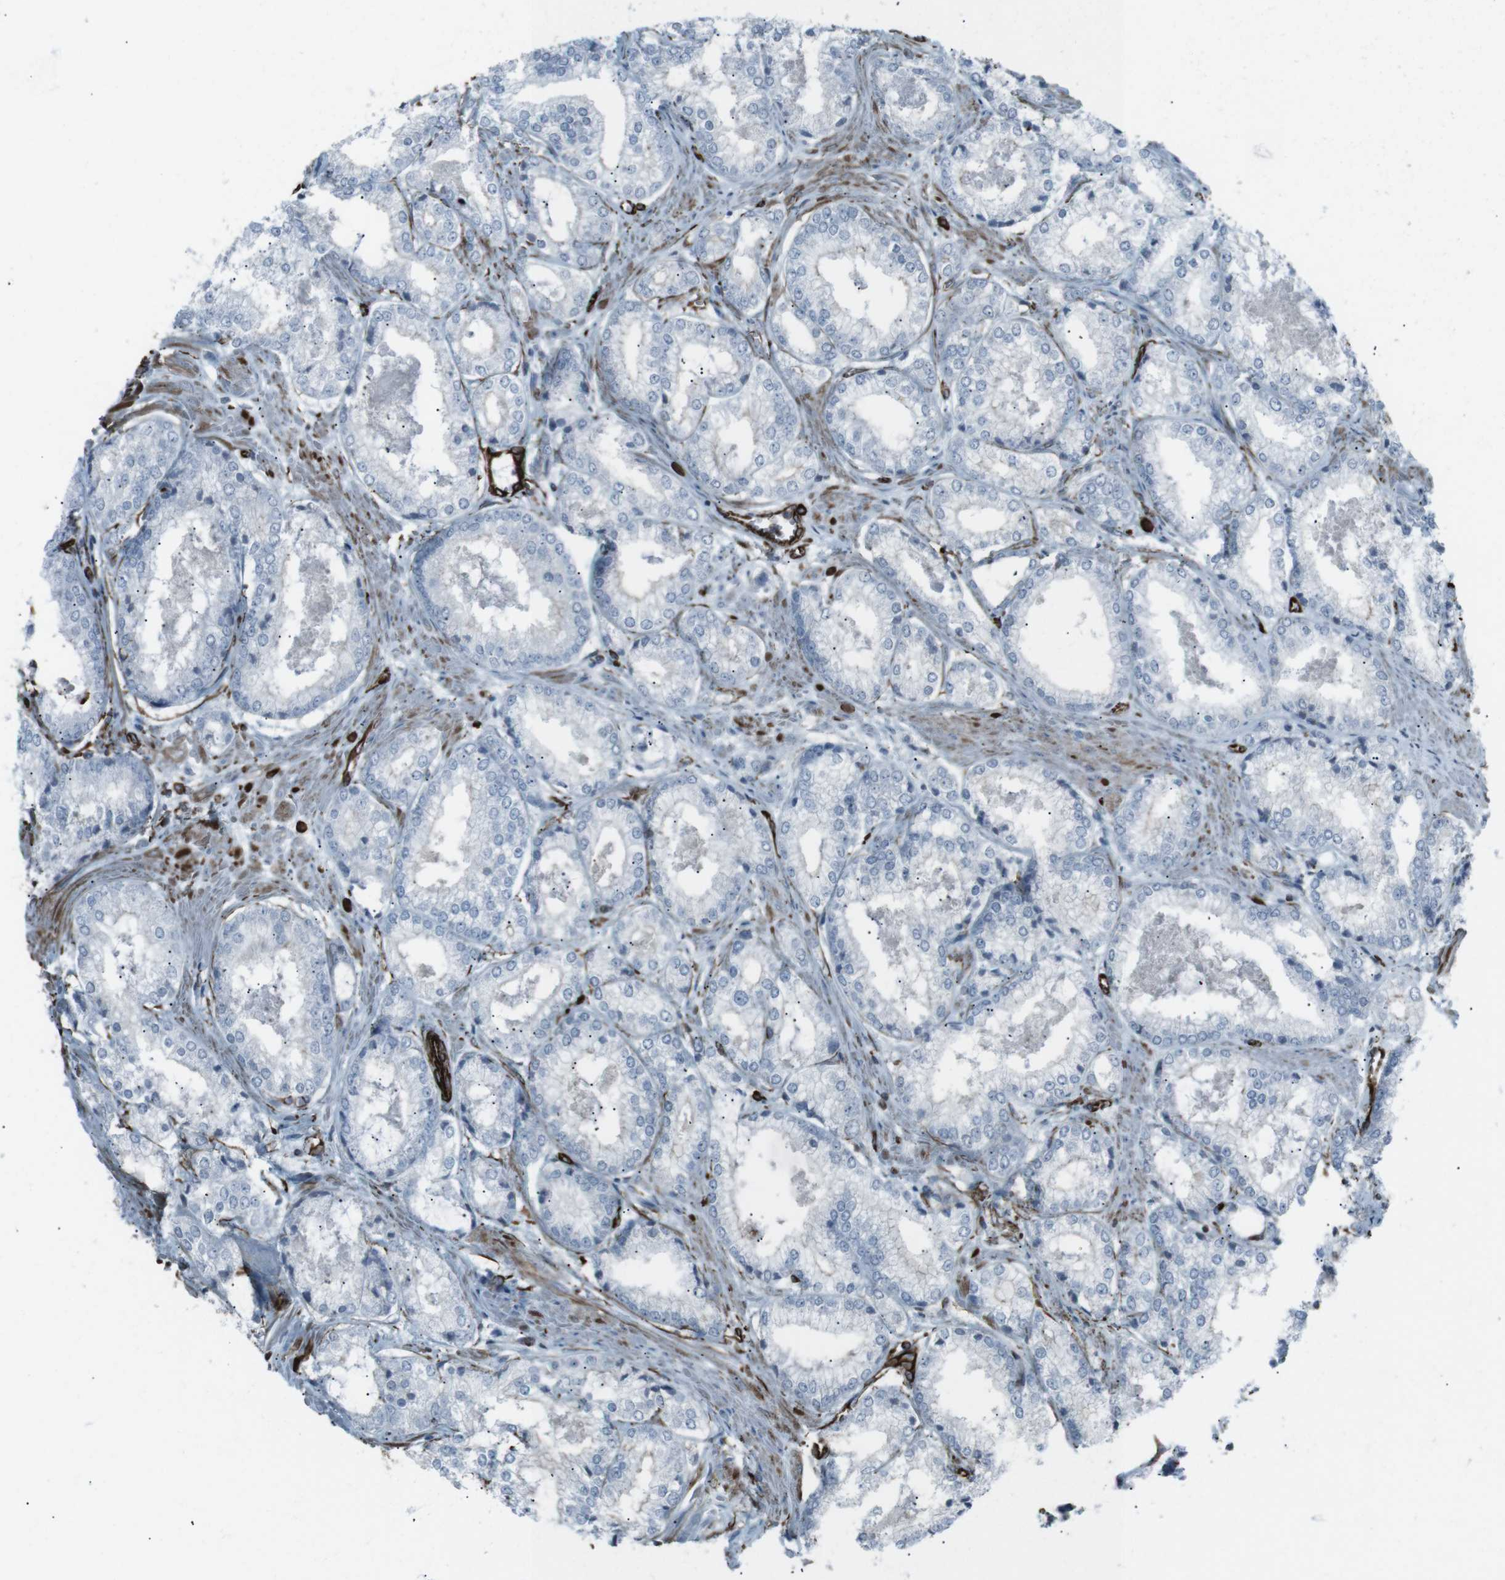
{"staining": {"intensity": "negative", "quantity": "none", "location": "none"}, "tissue": "prostate cancer", "cell_type": "Tumor cells", "image_type": "cancer", "snomed": [{"axis": "morphology", "description": "Adenocarcinoma, Low grade"}, {"axis": "topography", "description": "Prostate"}], "caption": "Immunohistochemical staining of prostate cancer (low-grade adenocarcinoma) reveals no significant staining in tumor cells.", "gene": "ZDHHC6", "patient": {"sex": "male", "age": 64}}